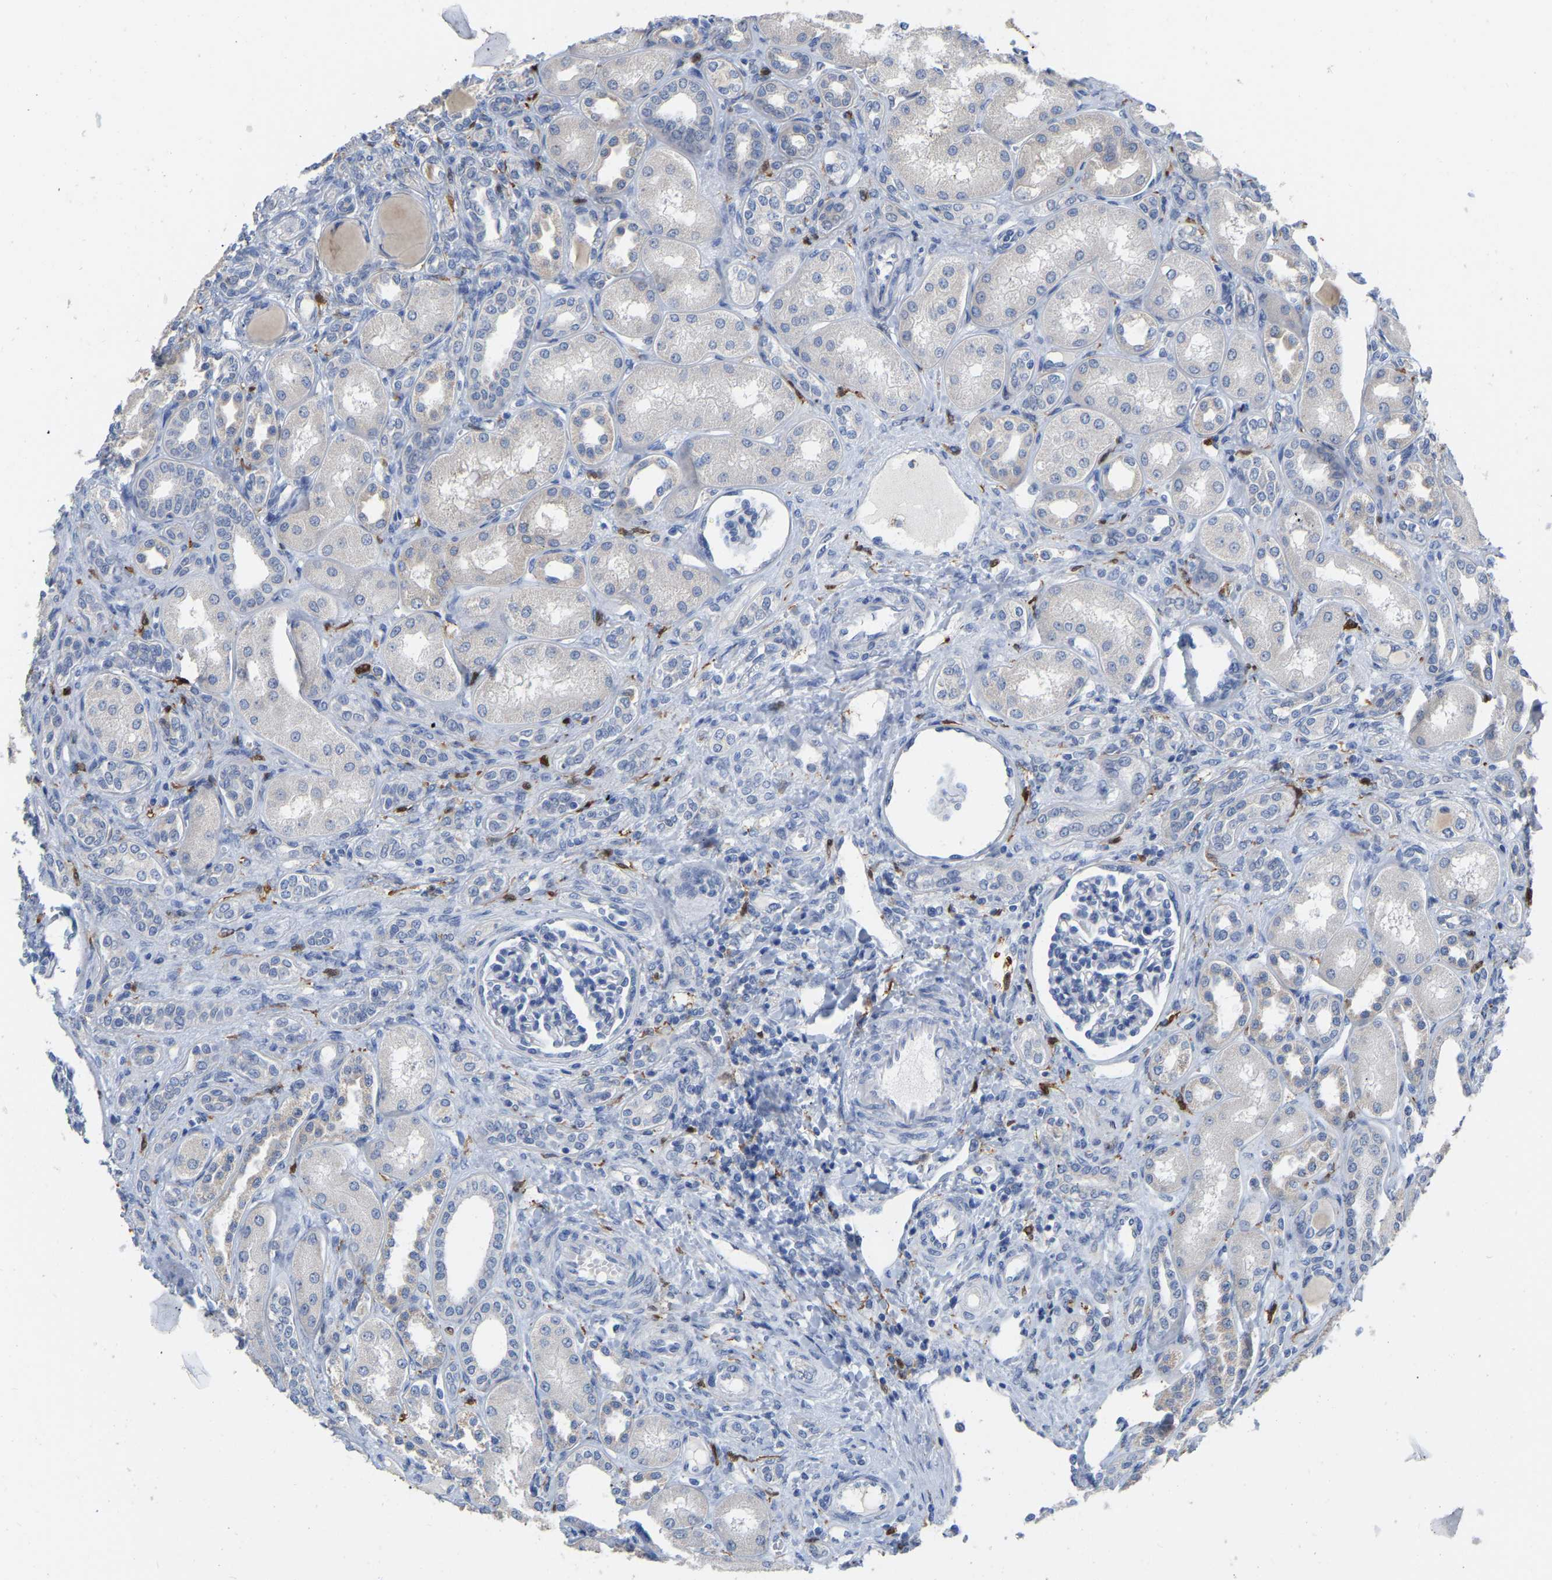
{"staining": {"intensity": "negative", "quantity": "none", "location": "none"}, "tissue": "kidney", "cell_type": "Cells in glomeruli", "image_type": "normal", "snomed": [{"axis": "morphology", "description": "Normal tissue, NOS"}, {"axis": "topography", "description": "Kidney"}], "caption": "Immunohistochemistry of benign human kidney demonstrates no staining in cells in glomeruli.", "gene": "ULBP2", "patient": {"sex": "male", "age": 7}}